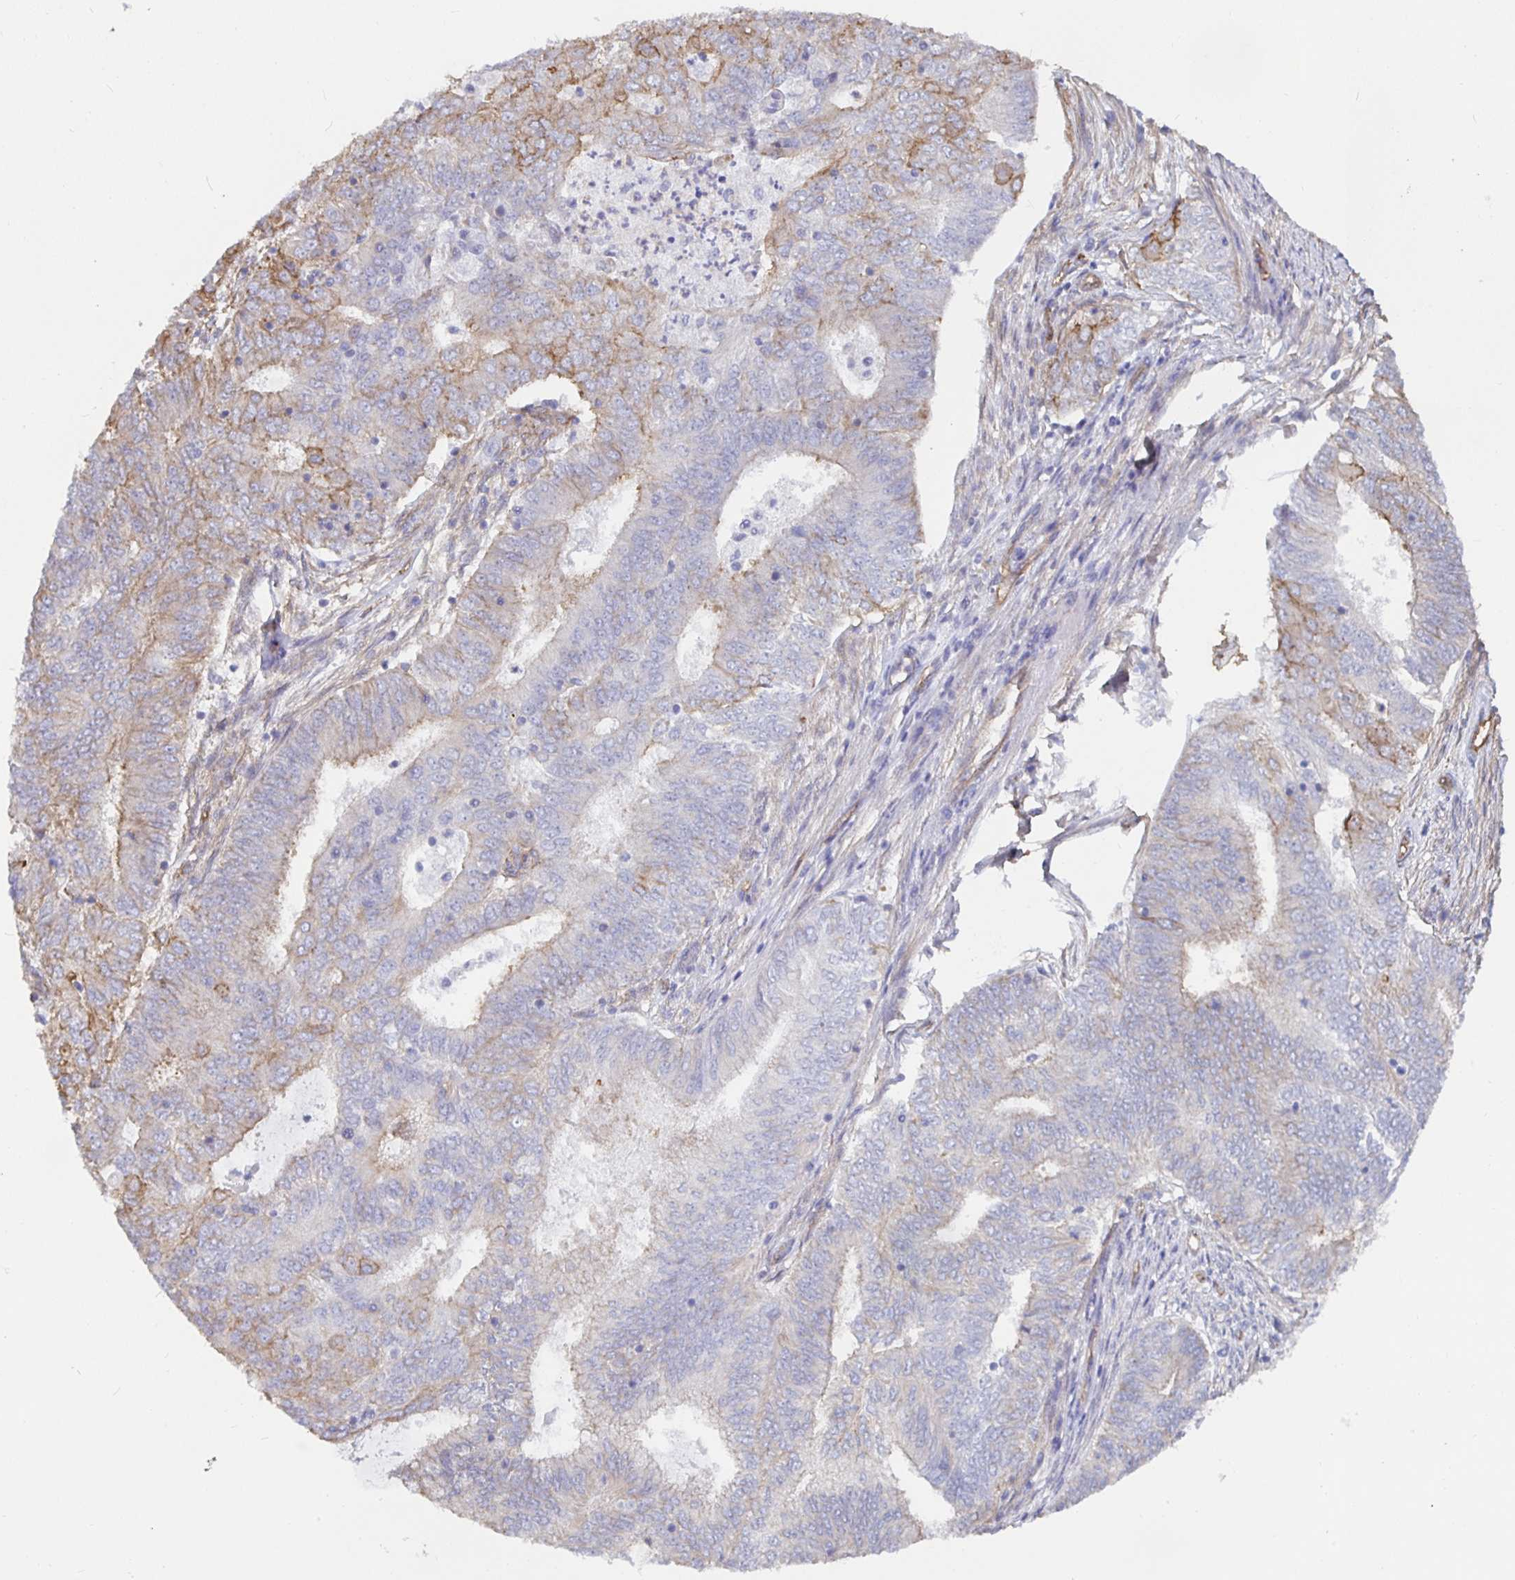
{"staining": {"intensity": "weak", "quantity": "25%-75%", "location": "cytoplasmic/membranous"}, "tissue": "endometrial cancer", "cell_type": "Tumor cells", "image_type": "cancer", "snomed": [{"axis": "morphology", "description": "Adenocarcinoma, NOS"}, {"axis": "topography", "description": "Endometrium"}], "caption": "A brown stain labels weak cytoplasmic/membranous positivity of a protein in human endometrial cancer tumor cells.", "gene": "ARHGEF39", "patient": {"sex": "female", "age": 62}}